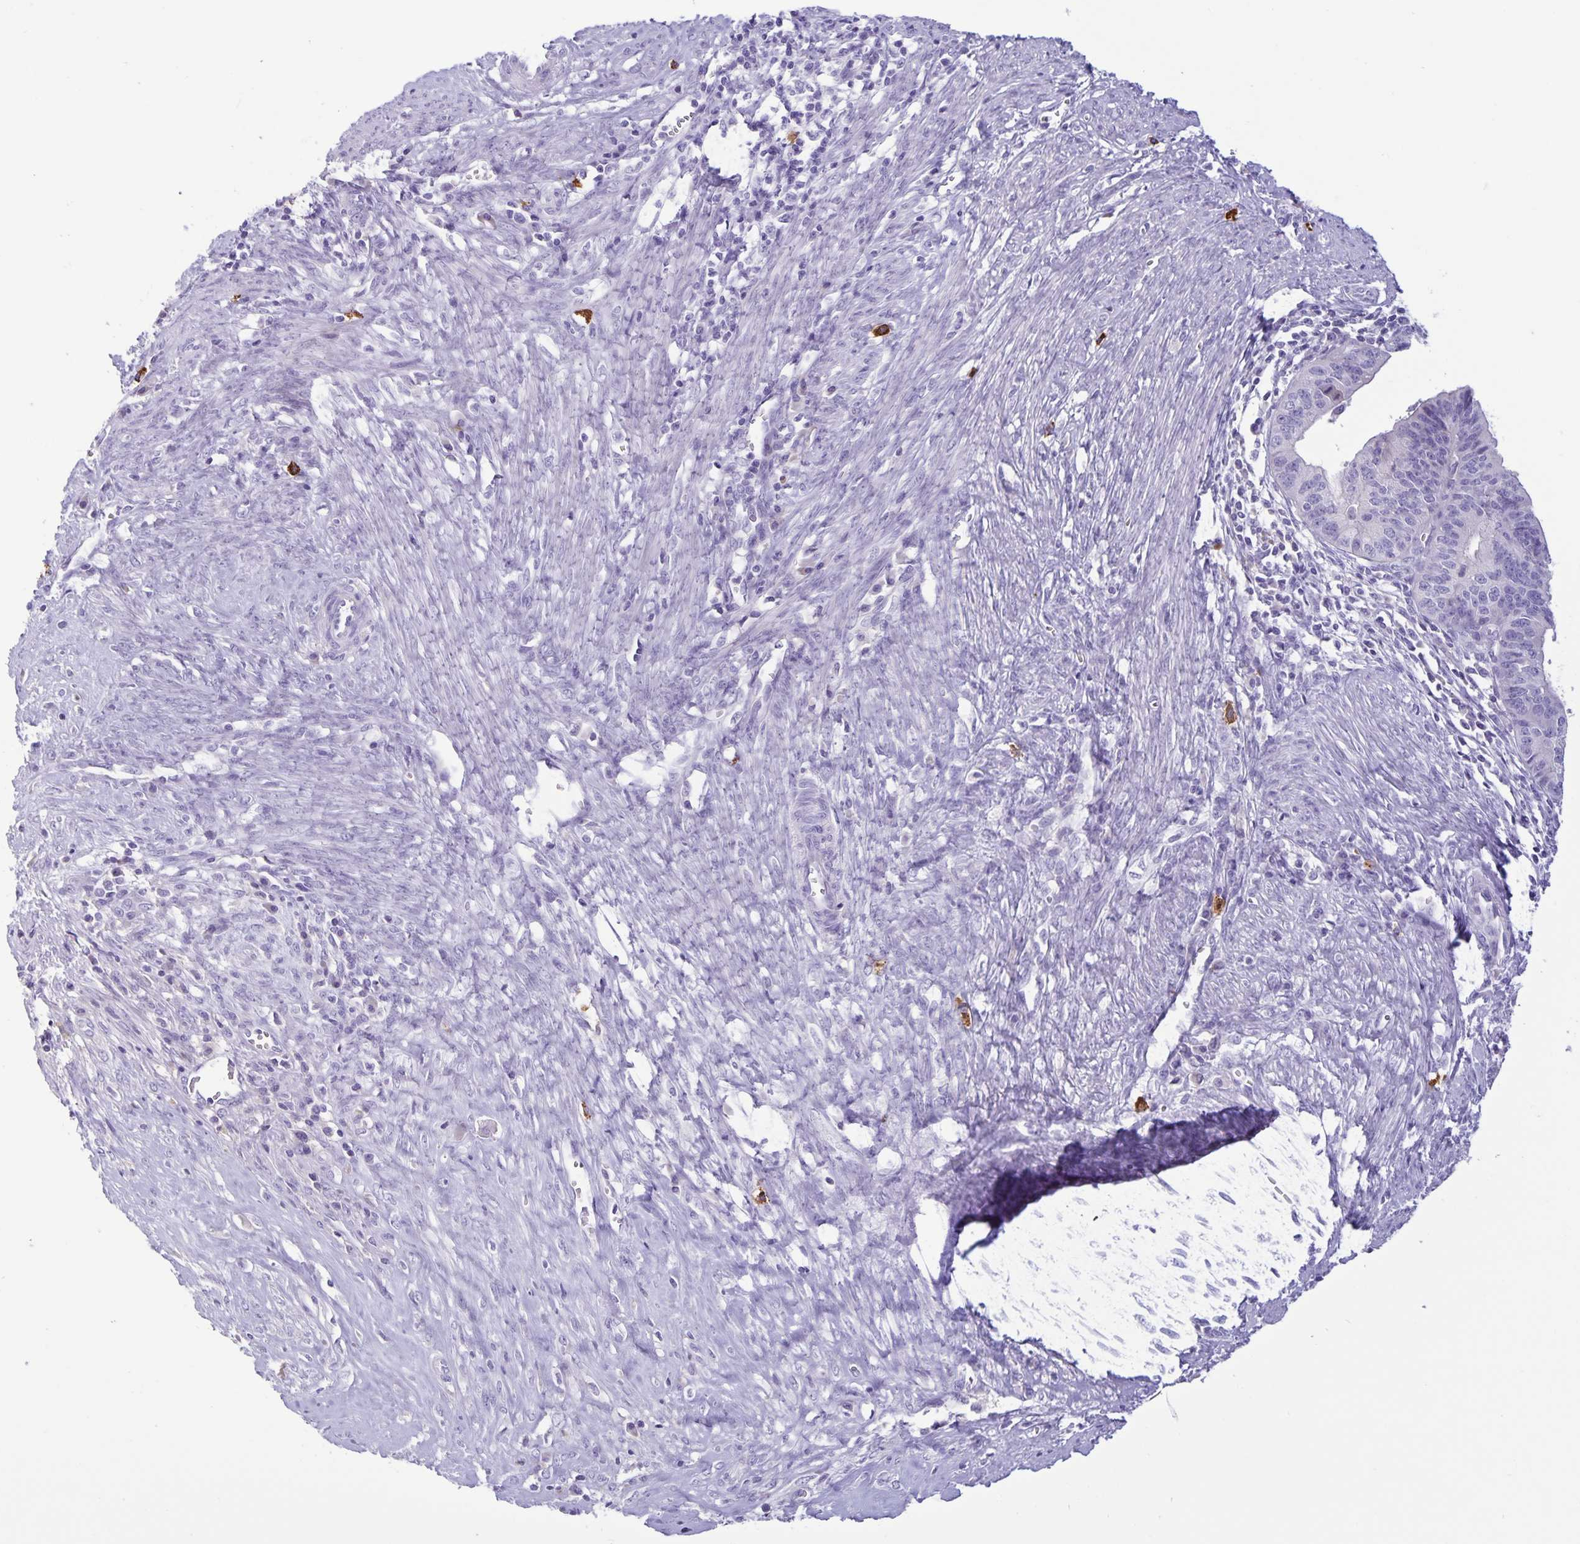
{"staining": {"intensity": "negative", "quantity": "none", "location": "none"}, "tissue": "endometrial cancer", "cell_type": "Tumor cells", "image_type": "cancer", "snomed": [{"axis": "morphology", "description": "Adenocarcinoma, NOS"}, {"axis": "topography", "description": "Endometrium"}], "caption": "Tumor cells are negative for brown protein staining in adenocarcinoma (endometrial).", "gene": "IBTK", "patient": {"sex": "female", "age": 65}}